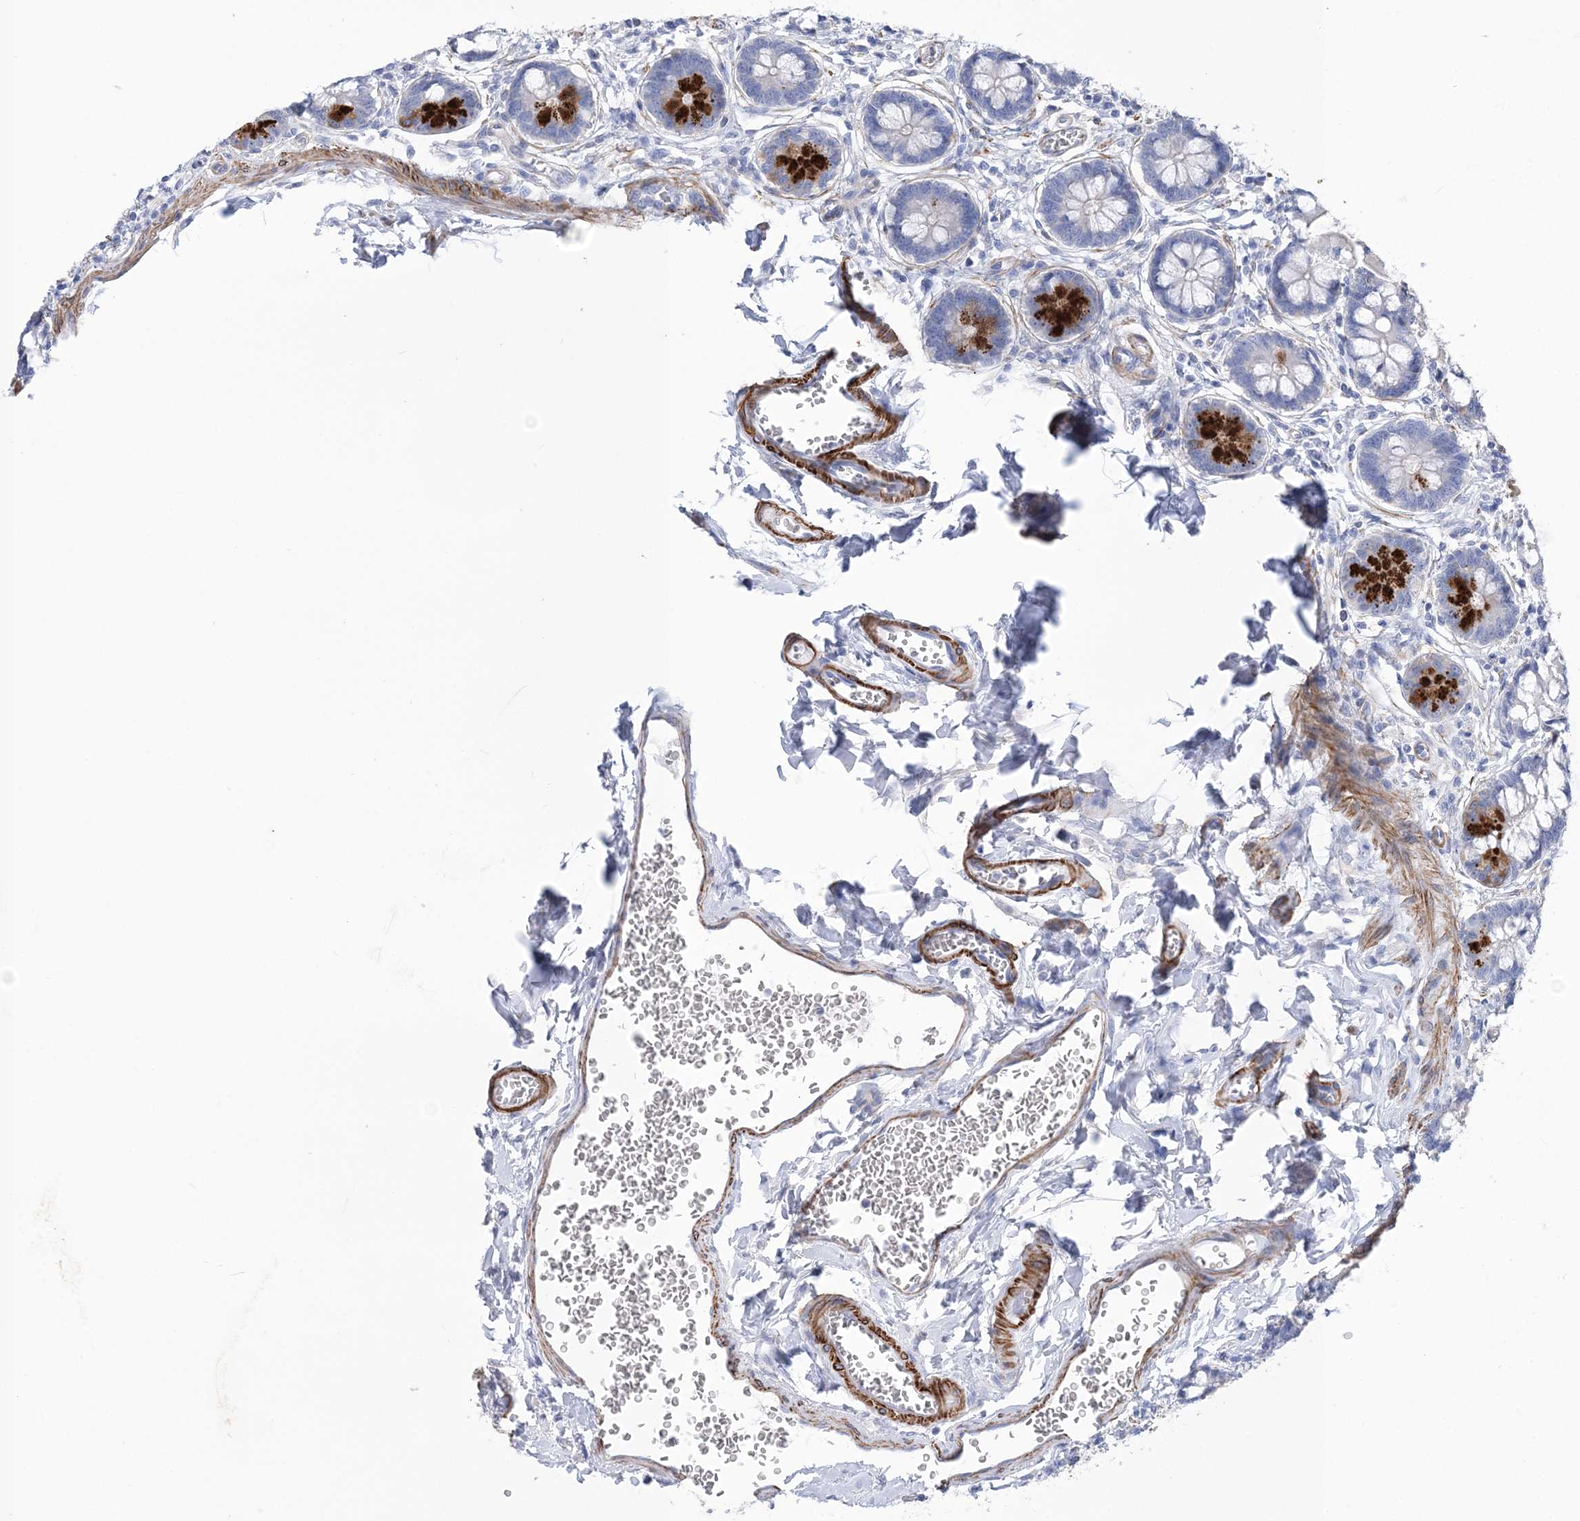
{"staining": {"intensity": "strong", "quantity": "<25%", "location": "cytoplasmic/membranous"}, "tissue": "small intestine", "cell_type": "Glandular cells", "image_type": "normal", "snomed": [{"axis": "morphology", "description": "Normal tissue, NOS"}, {"axis": "topography", "description": "Small intestine"}], "caption": "A high-resolution image shows immunohistochemistry (IHC) staining of unremarkable small intestine, which shows strong cytoplasmic/membranous staining in about <25% of glandular cells. The staining is performed using DAB (3,3'-diaminobenzidine) brown chromogen to label protein expression. The nuclei are counter-stained blue using hematoxylin.", "gene": "WDR74", "patient": {"sex": "male", "age": 52}}